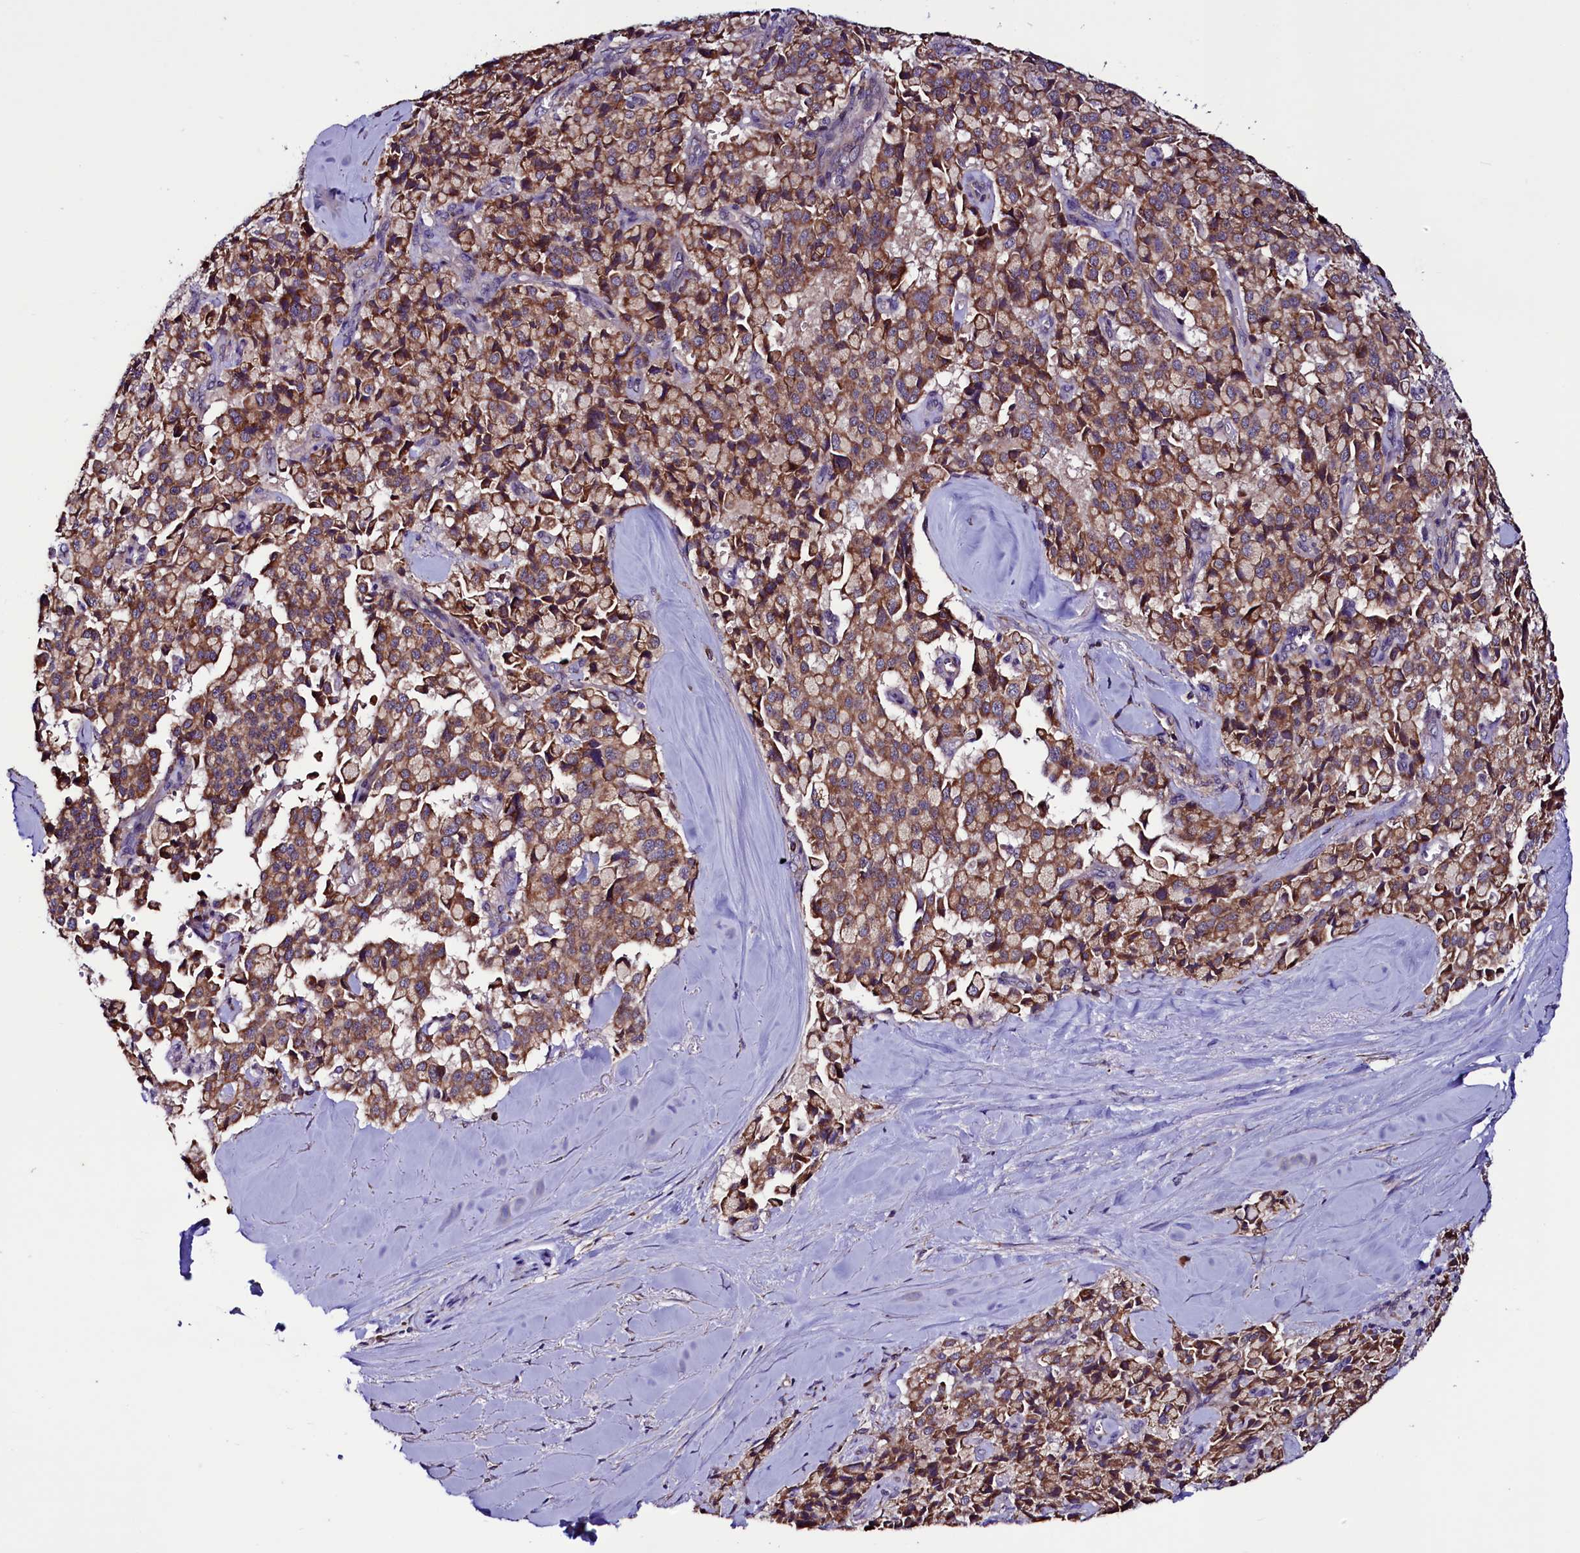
{"staining": {"intensity": "moderate", "quantity": ">75%", "location": "cytoplasmic/membranous"}, "tissue": "pancreatic cancer", "cell_type": "Tumor cells", "image_type": "cancer", "snomed": [{"axis": "morphology", "description": "Adenocarcinoma, NOS"}, {"axis": "topography", "description": "Pancreas"}], "caption": "Immunohistochemical staining of pancreatic cancer shows medium levels of moderate cytoplasmic/membranous protein positivity in approximately >75% of tumor cells. Using DAB (3,3'-diaminobenzidine) (brown) and hematoxylin (blue) stains, captured at high magnification using brightfield microscopy.", "gene": "STARD5", "patient": {"sex": "male", "age": 65}}